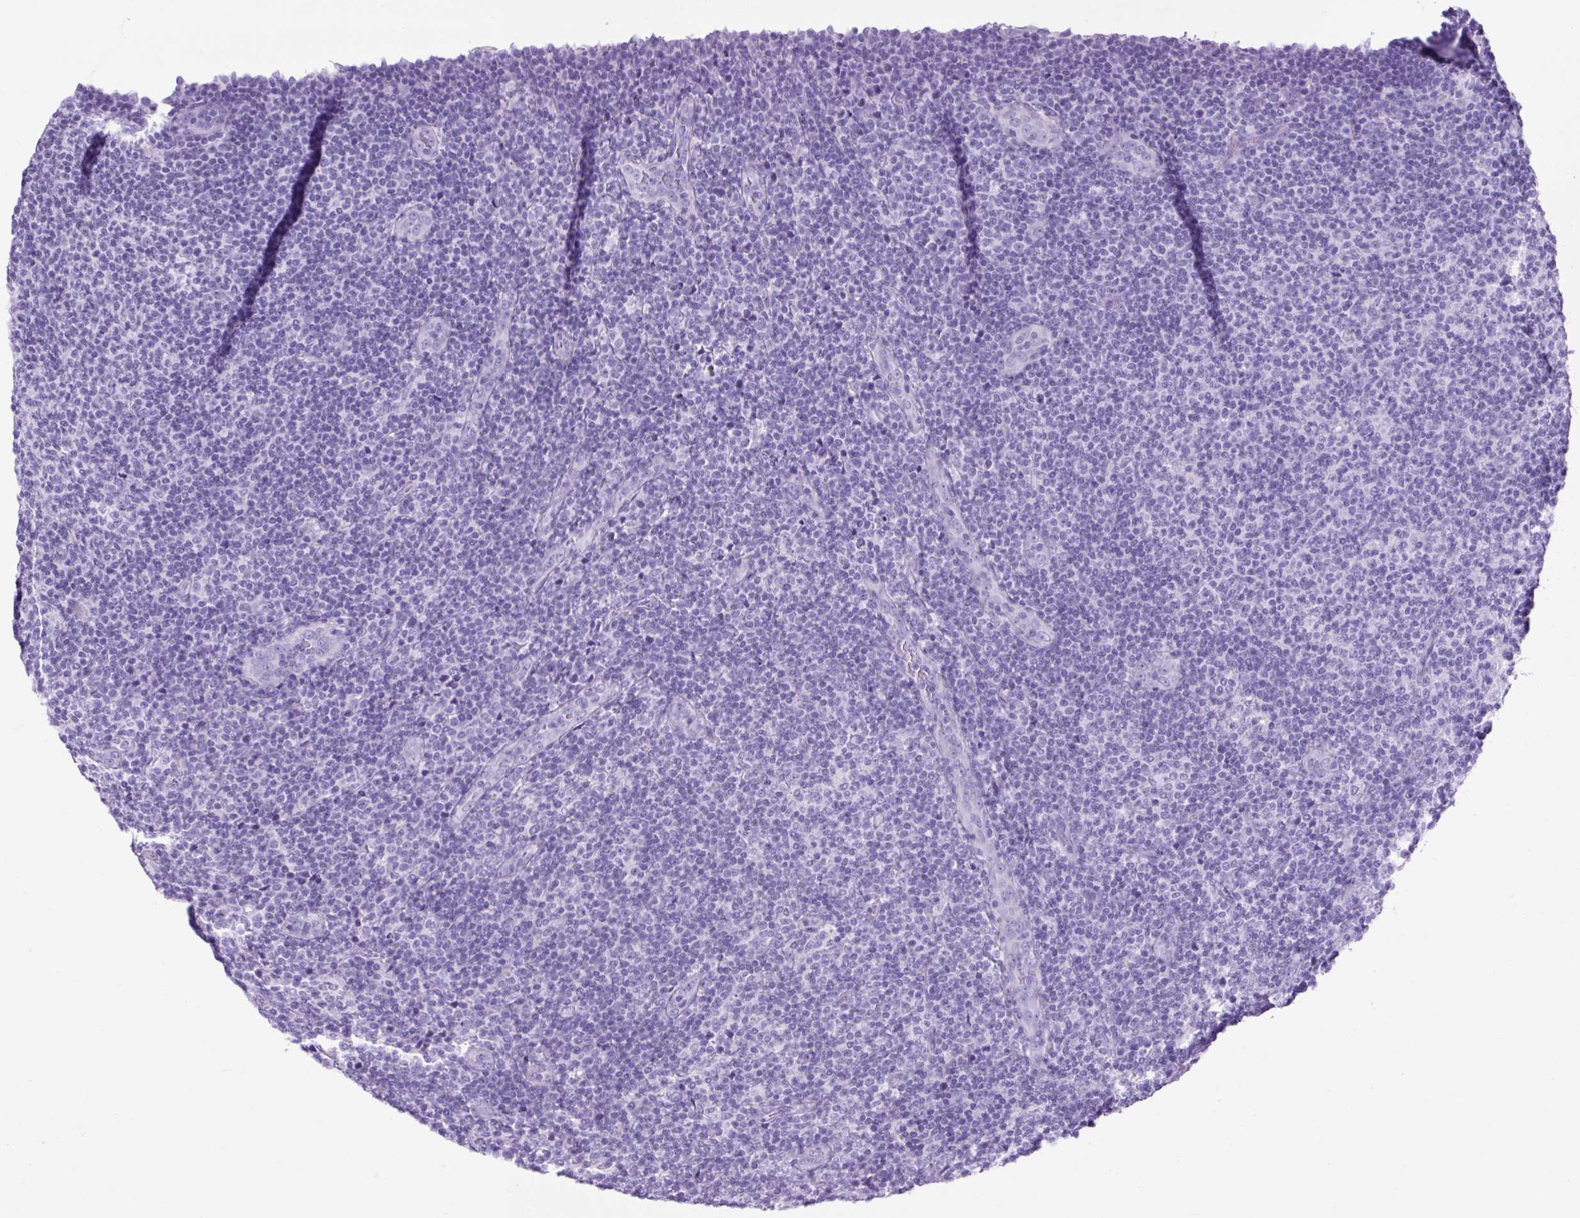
{"staining": {"intensity": "negative", "quantity": "none", "location": "none"}, "tissue": "lymphoma", "cell_type": "Tumor cells", "image_type": "cancer", "snomed": [{"axis": "morphology", "description": "Malignant lymphoma, non-Hodgkin's type, Low grade"}, {"axis": "topography", "description": "Lymph node"}], "caption": "DAB (3,3'-diaminobenzidine) immunohistochemical staining of lymphoma displays no significant expression in tumor cells. (DAB (3,3'-diaminobenzidine) immunohistochemistry visualized using brightfield microscopy, high magnification).", "gene": "KRT12", "patient": {"sex": "male", "age": 66}}